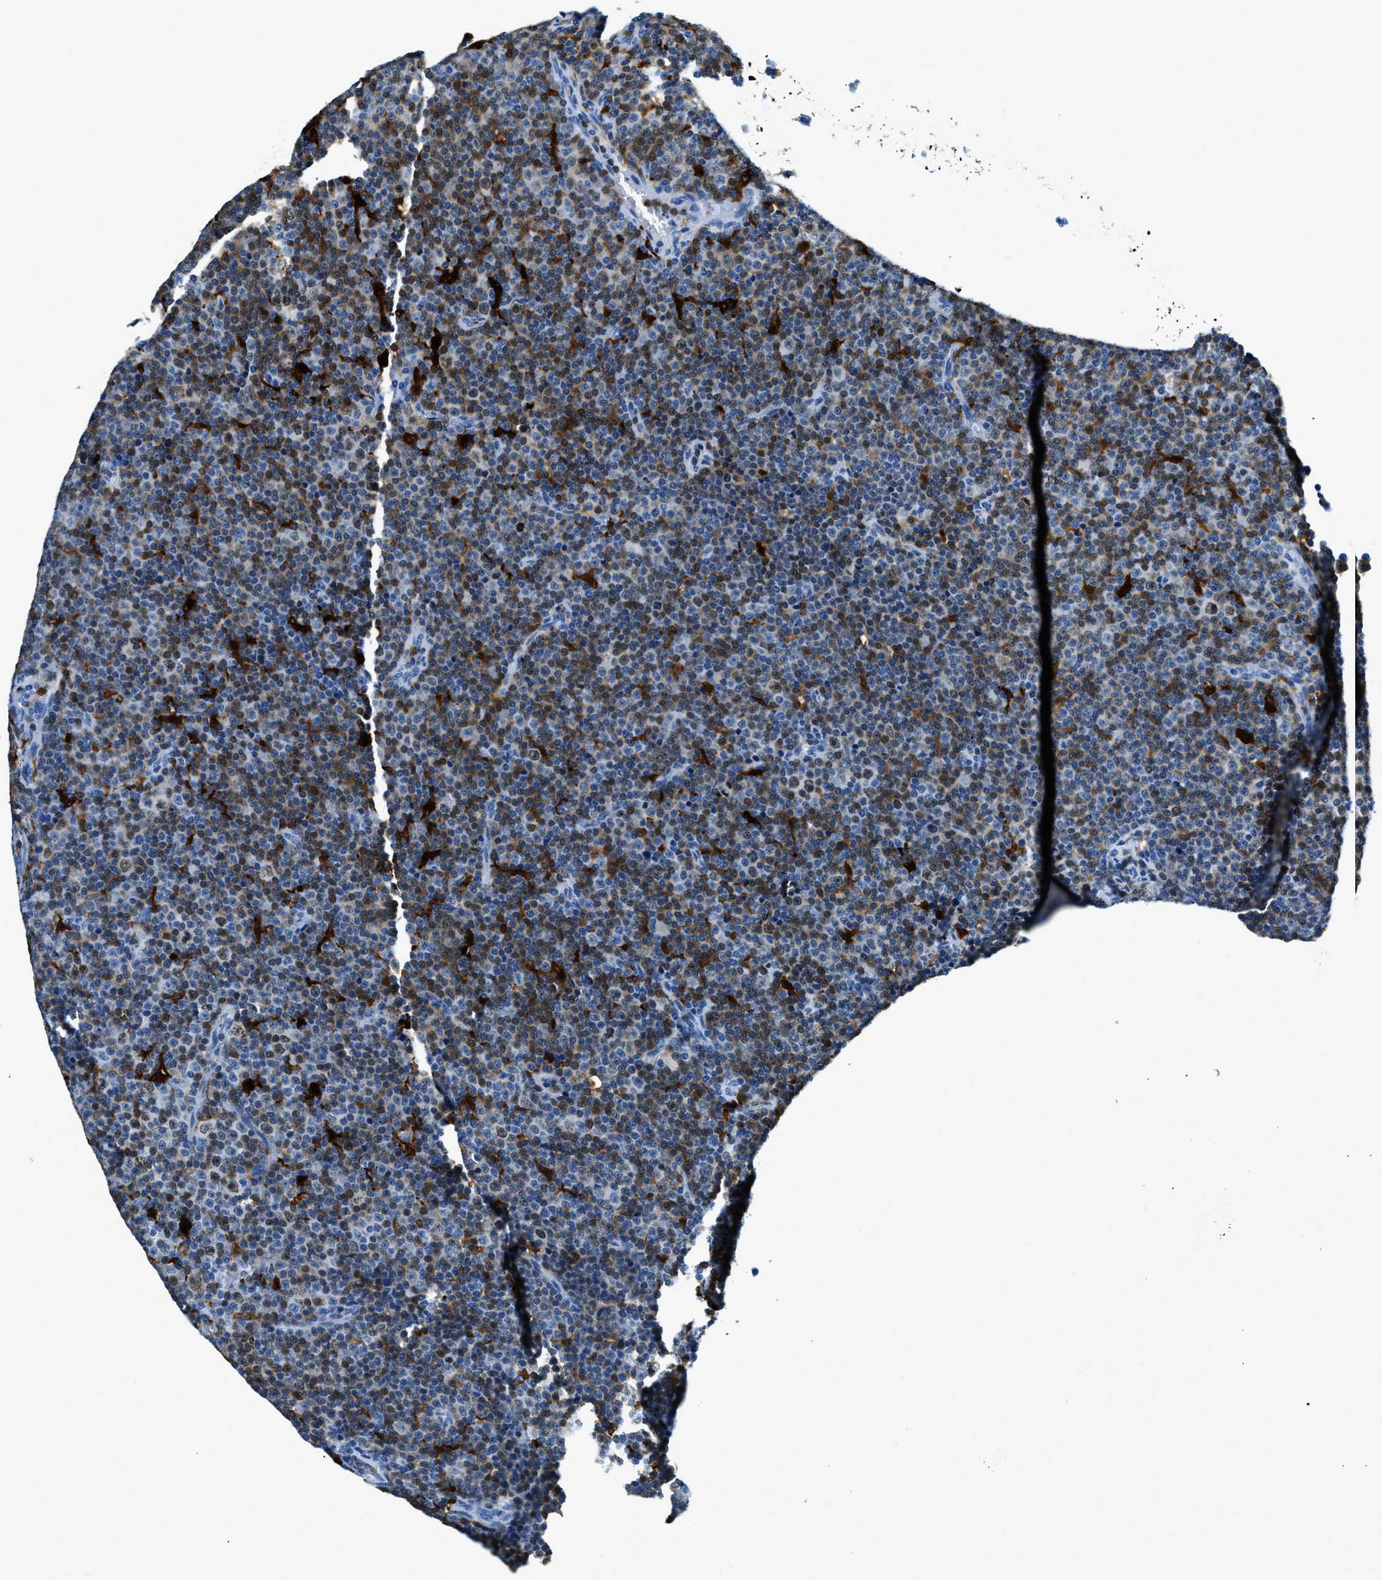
{"staining": {"intensity": "weak", "quantity": "25%-75%", "location": "cytoplasmic/membranous"}, "tissue": "lymphoma", "cell_type": "Tumor cells", "image_type": "cancer", "snomed": [{"axis": "morphology", "description": "Malignant lymphoma, non-Hodgkin's type, Low grade"}, {"axis": "topography", "description": "Lymph node"}], "caption": "Malignant lymphoma, non-Hodgkin's type (low-grade) stained with a brown dye exhibits weak cytoplasmic/membranous positive staining in about 25%-75% of tumor cells.", "gene": "CAPG", "patient": {"sex": "female", "age": 67}}